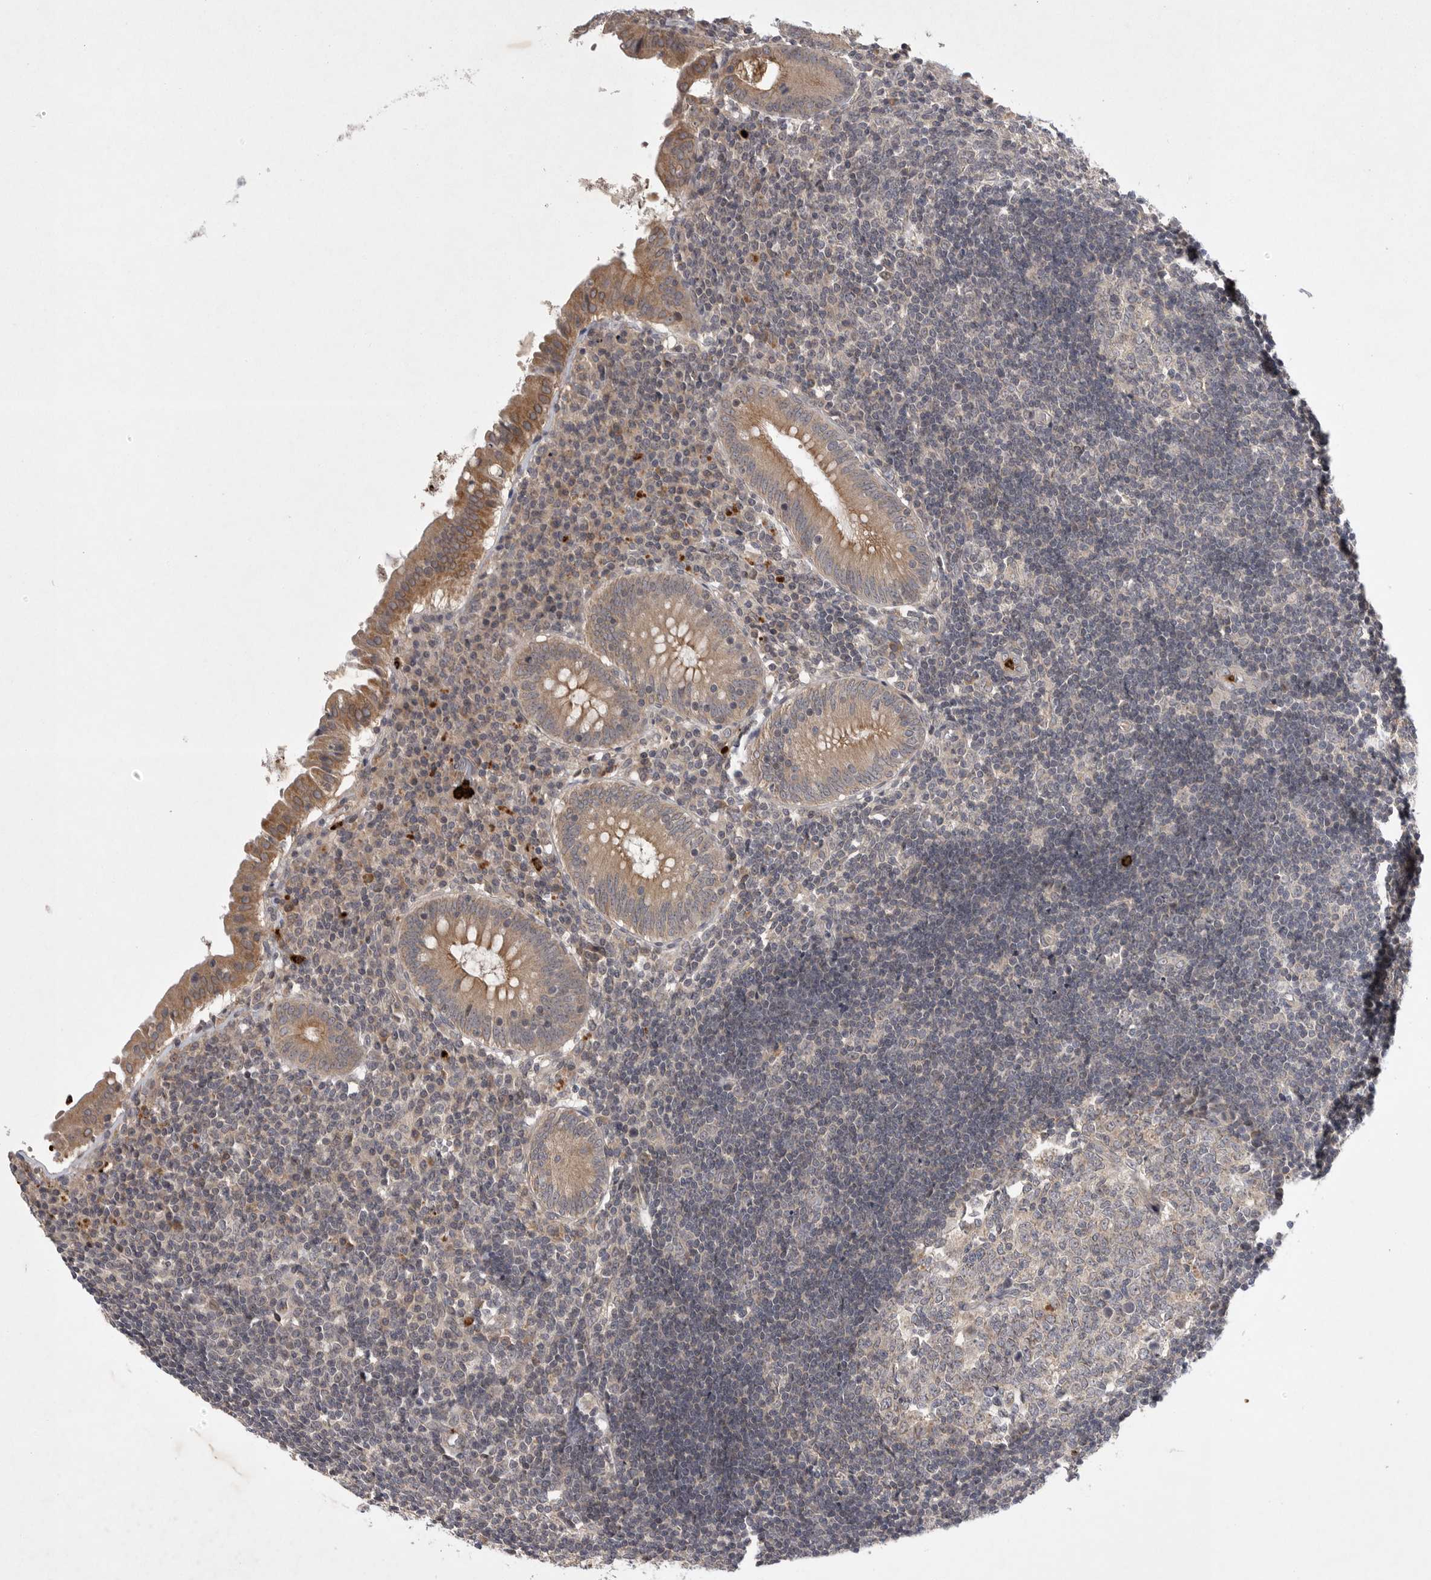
{"staining": {"intensity": "moderate", "quantity": ">75%", "location": "cytoplasmic/membranous"}, "tissue": "appendix", "cell_type": "Glandular cells", "image_type": "normal", "snomed": [{"axis": "morphology", "description": "Normal tissue, NOS"}, {"axis": "topography", "description": "Appendix"}], "caption": "Immunohistochemical staining of normal appendix exhibits >75% levels of moderate cytoplasmic/membranous protein expression in about >75% of glandular cells.", "gene": "UBE3D", "patient": {"sex": "female", "age": 54}}